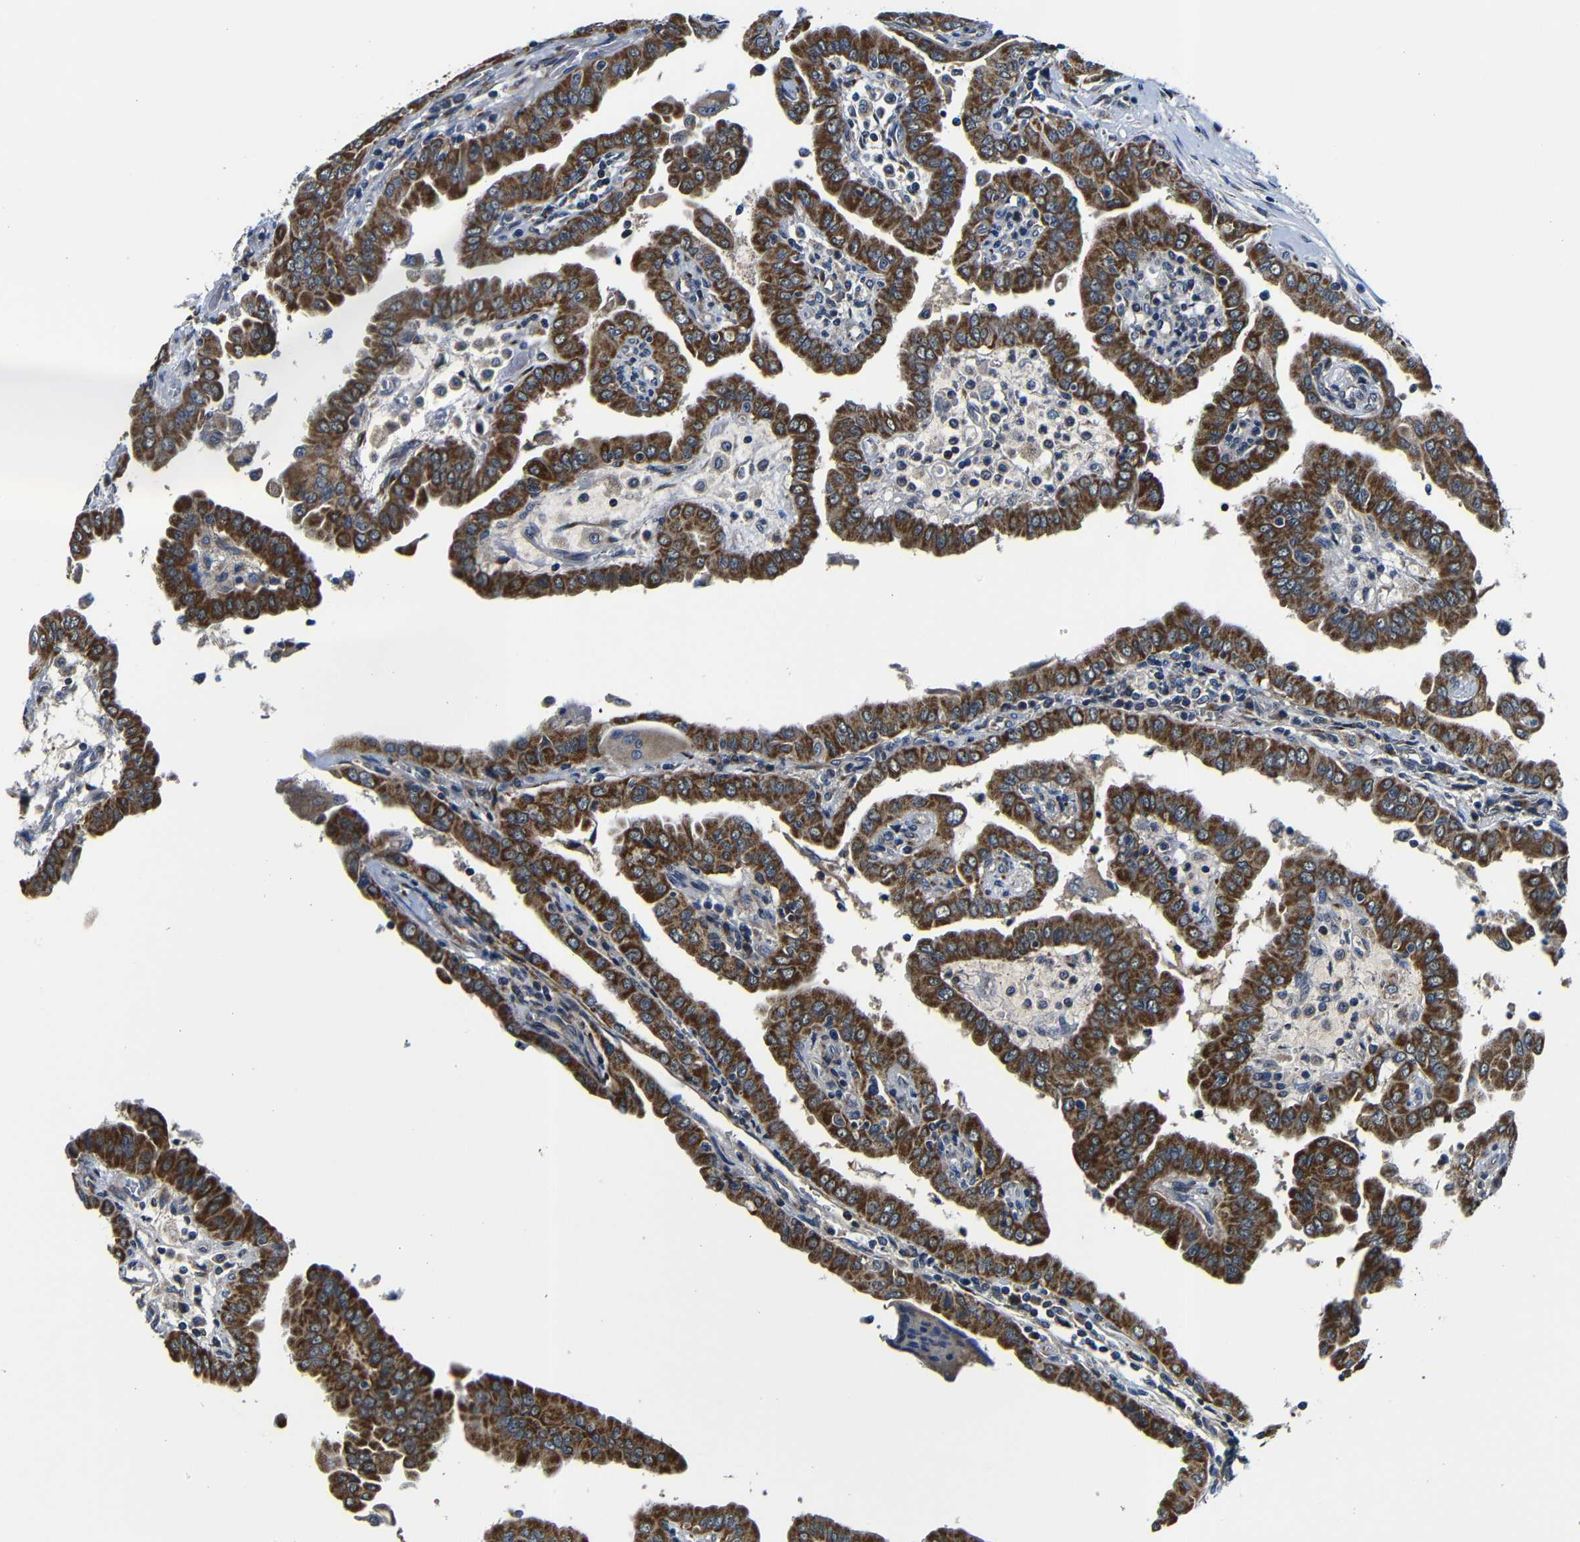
{"staining": {"intensity": "strong", "quantity": ">75%", "location": "cytoplasmic/membranous"}, "tissue": "thyroid cancer", "cell_type": "Tumor cells", "image_type": "cancer", "snomed": [{"axis": "morphology", "description": "Papillary adenocarcinoma, NOS"}, {"axis": "topography", "description": "Thyroid gland"}], "caption": "The immunohistochemical stain highlights strong cytoplasmic/membranous positivity in tumor cells of papillary adenocarcinoma (thyroid) tissue. (DAB IHC with brightfield microscopy, high magnification).", "gene": "FKBP14", "patient": {"sex": "male", "age": 33}}